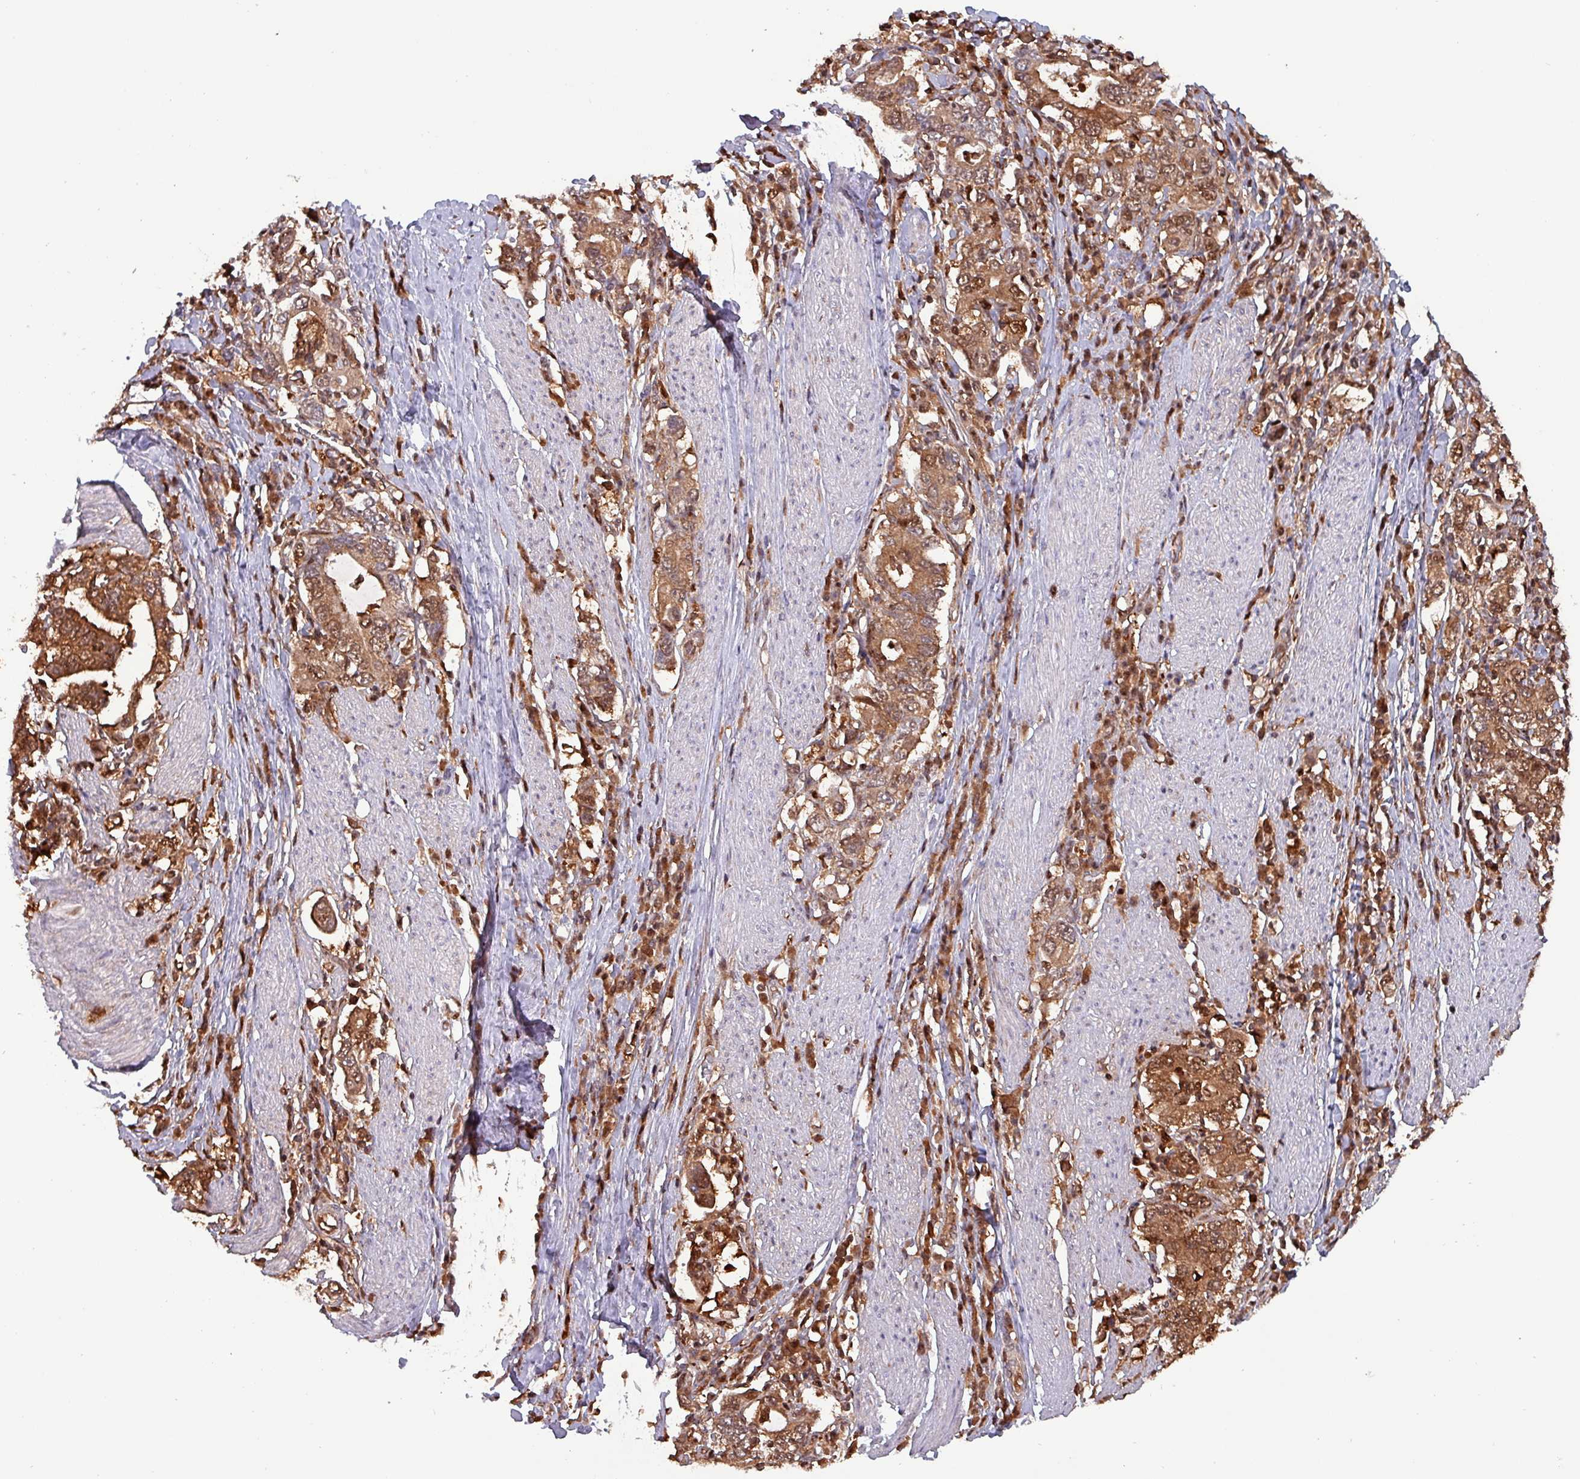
{"staining": {"intensity": "moderate", "quantity": ">75%", "location": "cytoplasmic/membranous,nuclear"}, "tissue": "stomach cancer", "cell_type": "Tumor cells", "image_type": "cancer", "snomed": [{"axis": "morphology", "description": "Adenocarcinoma, NOS"}, {"axis": "topography", "description": "Stomach, upper"}, {"axis": "topography", "description": "Stomach"}], "caption": "This histopathology image reveals stomach cancer (adenocarcinoma) stained with IHC to label a protein in brown. The cytoplasmic/membranous and nuclear of tumor cells show moderate positivity for the protein. Nuclei are counter-stained blue.", "gene": "PSMB8", "patient": {"sex": "male", "age": 62}}